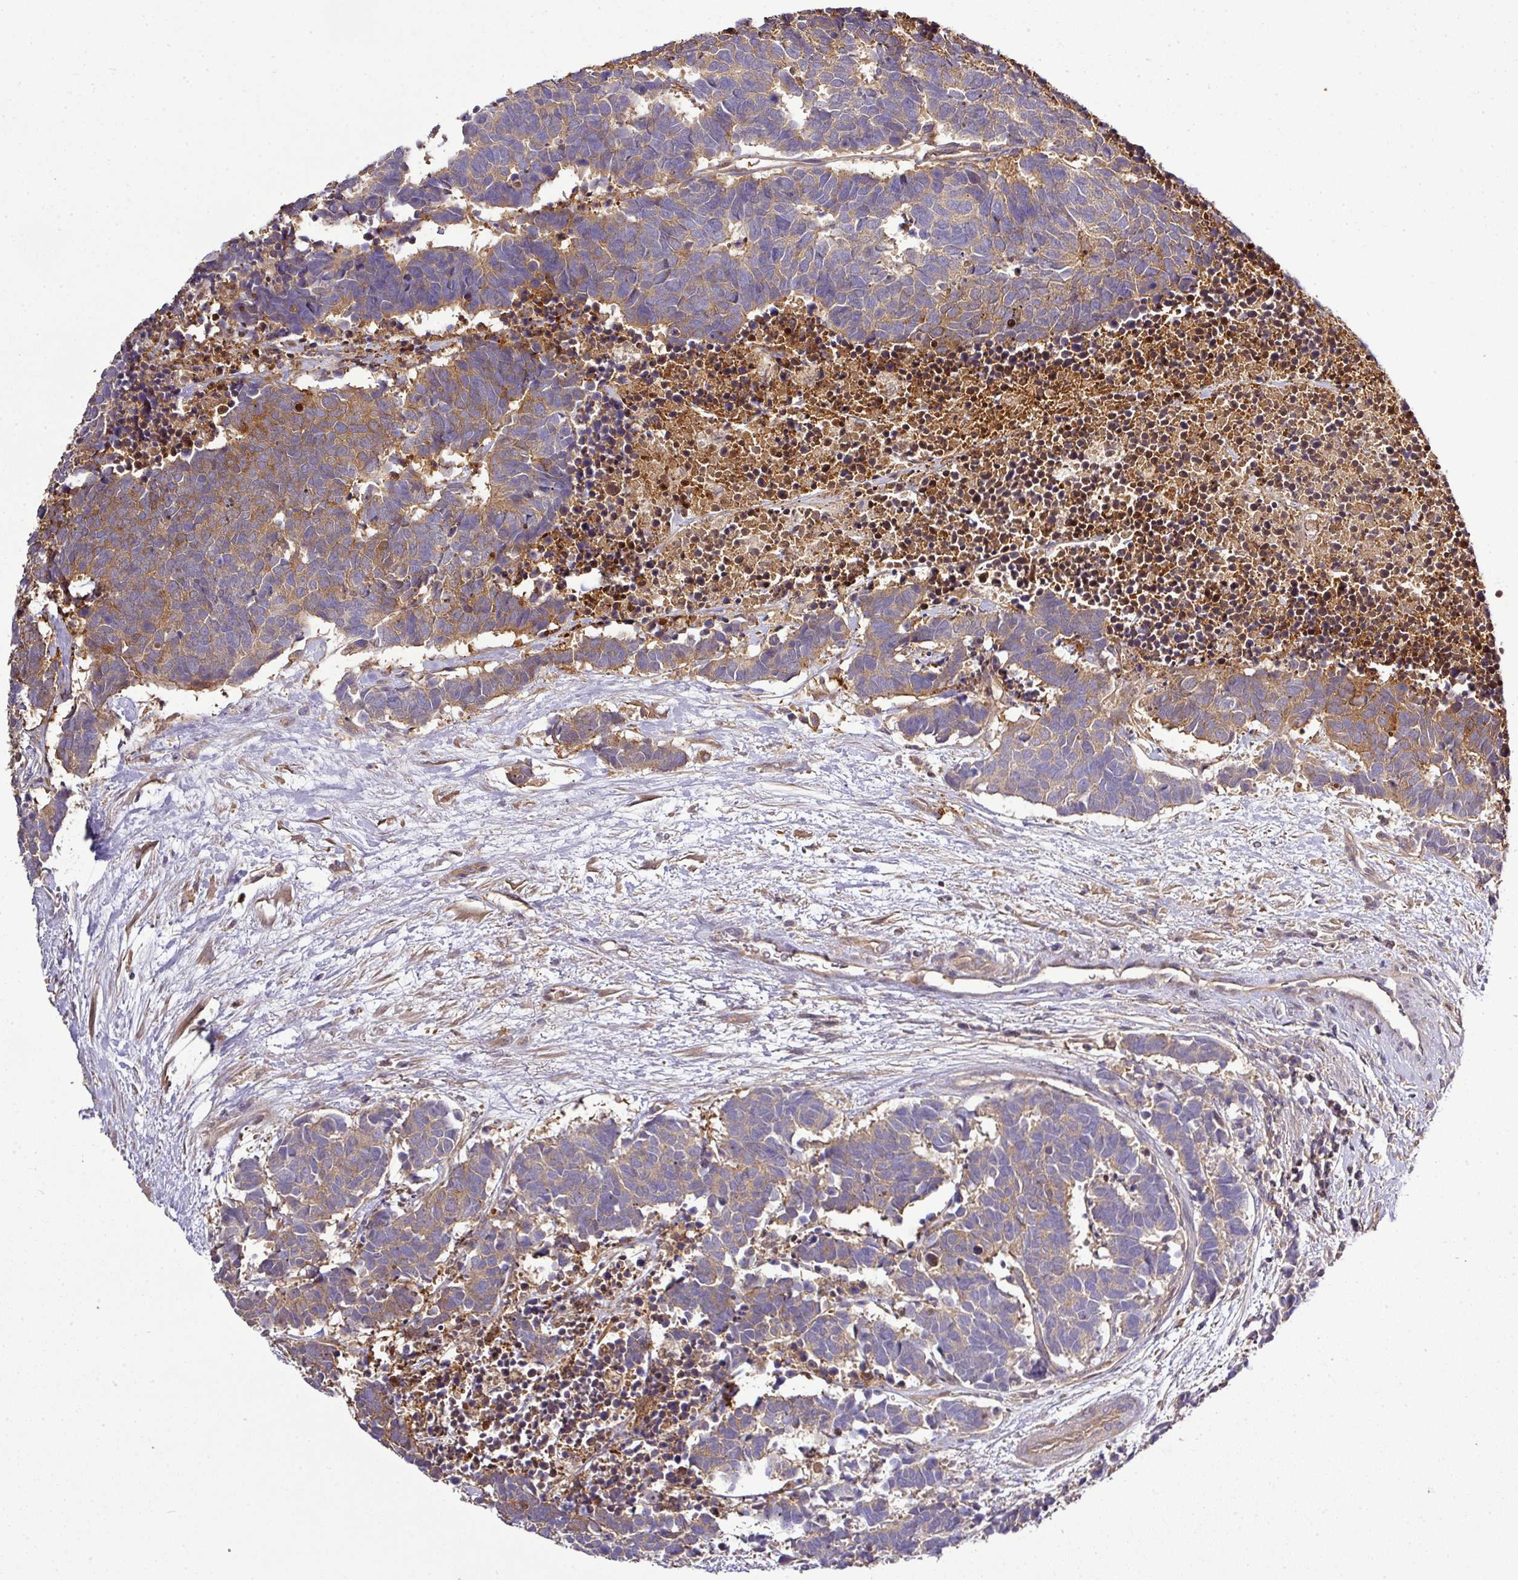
{"staining": {"intensity": "moderate", "quantity": "25%-75%", "location": "cytoplasmic/membranous"}, "tissue": "carcinoid", "cell_type": "Tumor cells", "image_type": "cancer", "snomed": [{"axis": "morphology", "description": "Carcinoma, NOS"}, {"axis": "morphology", "description": "Carcinoid, malignant, NOS"}, {"axis": "topography", "description": "Urinary bladder"}], "caption": "IHC micrograph of carcinoid stained for a protein (brown), which reveals medium levels of moderate cytoplasmic/membranous expression in about 25%-75% of tumor cells.", "gene": "TMEM107", "patient": {"sex": "male", "age": 57}}